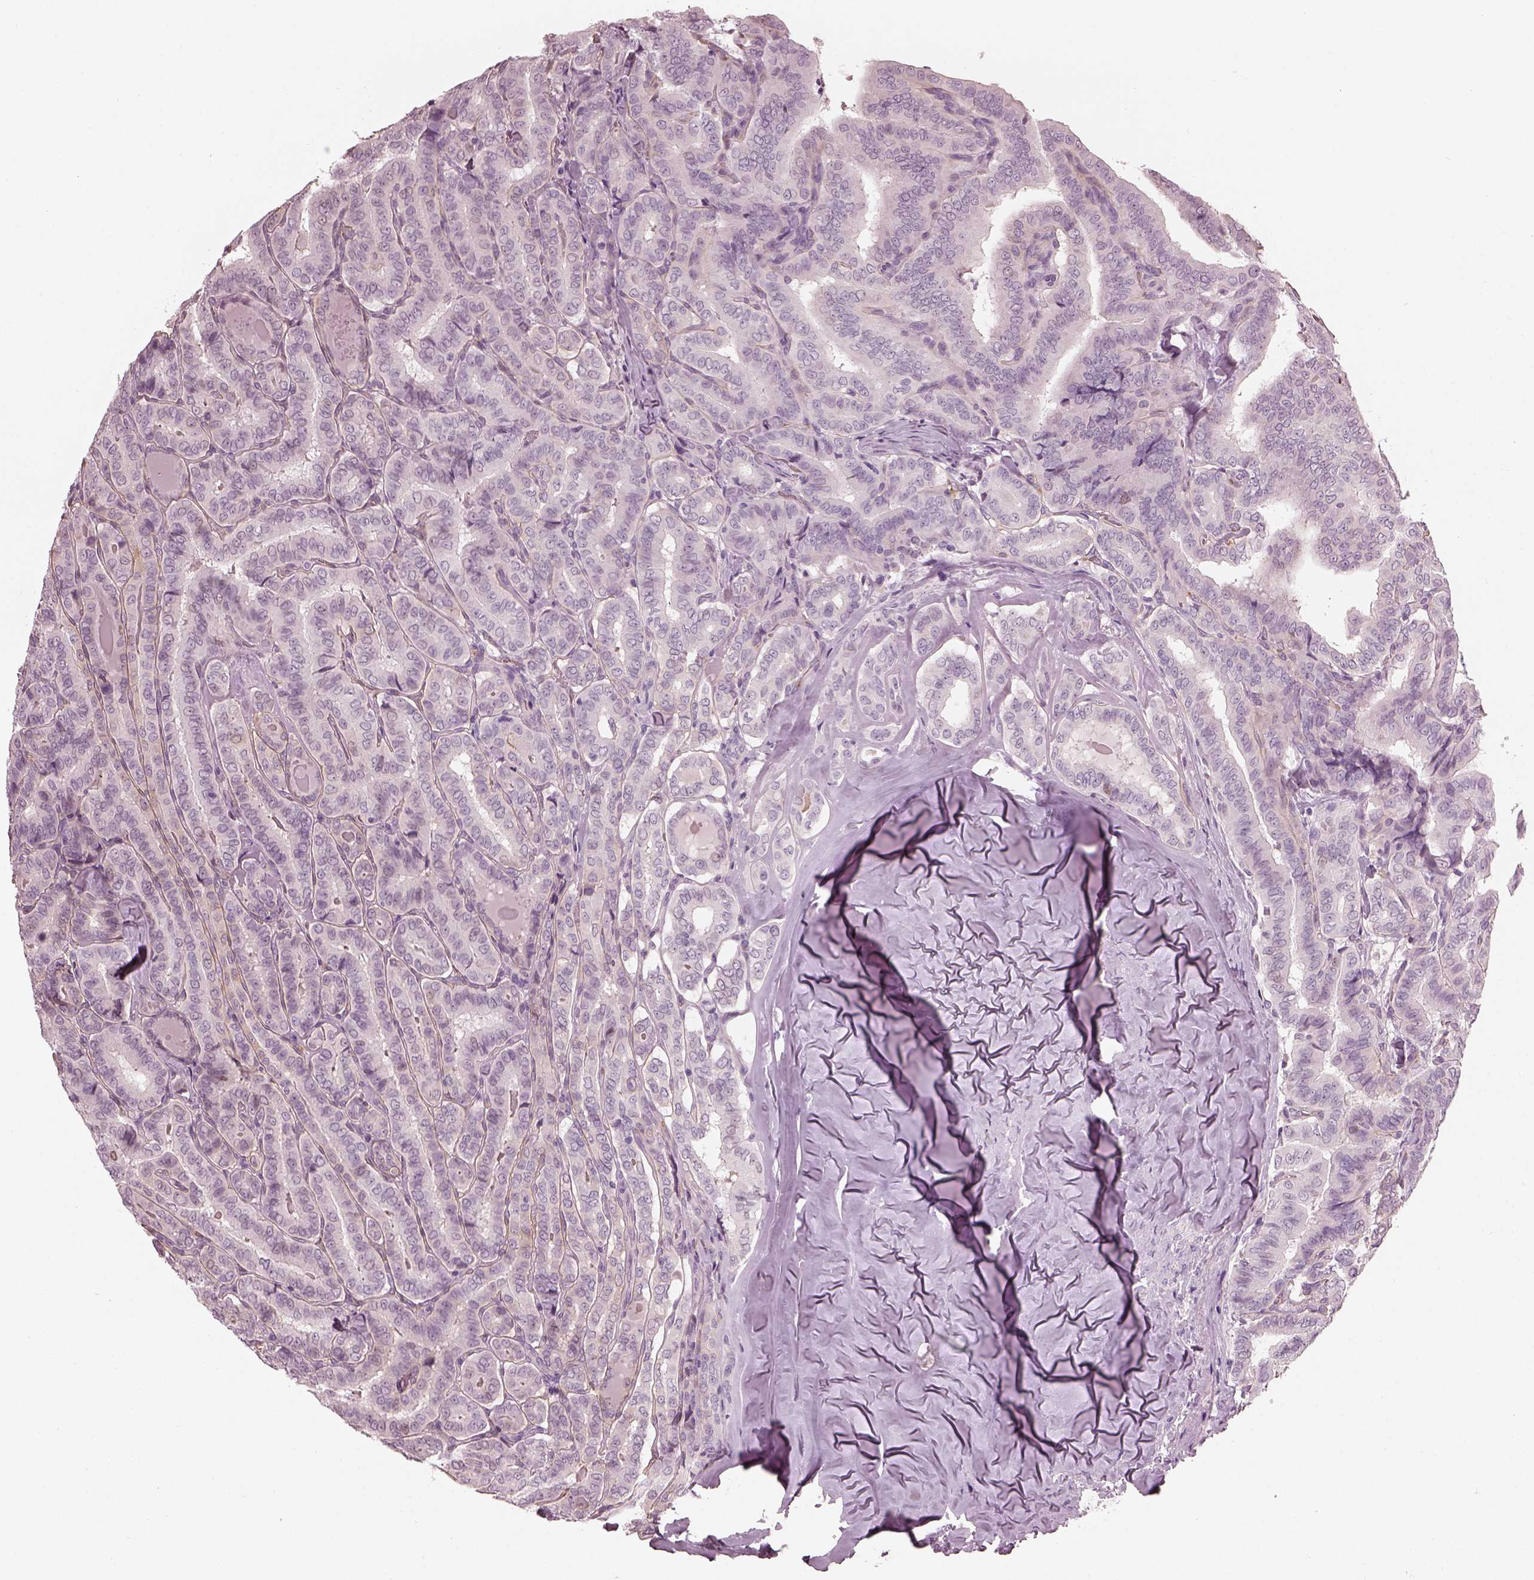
{"staining": {"intensity": "negative", "quantity": "none", "location": "none"}, "tissue": "thyroid cancer", "cell_type": "Tumor cells", "image_type": "cancer", "snomed": [{"axis": "morphology", "description": "Papillary adenocarcinoma, NOS"}, {"axis": "morphology", "description": "Papillary adenoma metastatic"}, {"axis": "topography", "description": "Thyroid gland"}], "caption": "DAB (3,3'-diaminobenzidine) immunohistochemical staining of papillary adenoma metastatic (thyroid) displays no significant positivity in tumor cells. (DAB immunohistochemistry, high magnification).", "gene": "EIF4E1B", "patient": {"sex": "female", "age": 50}}